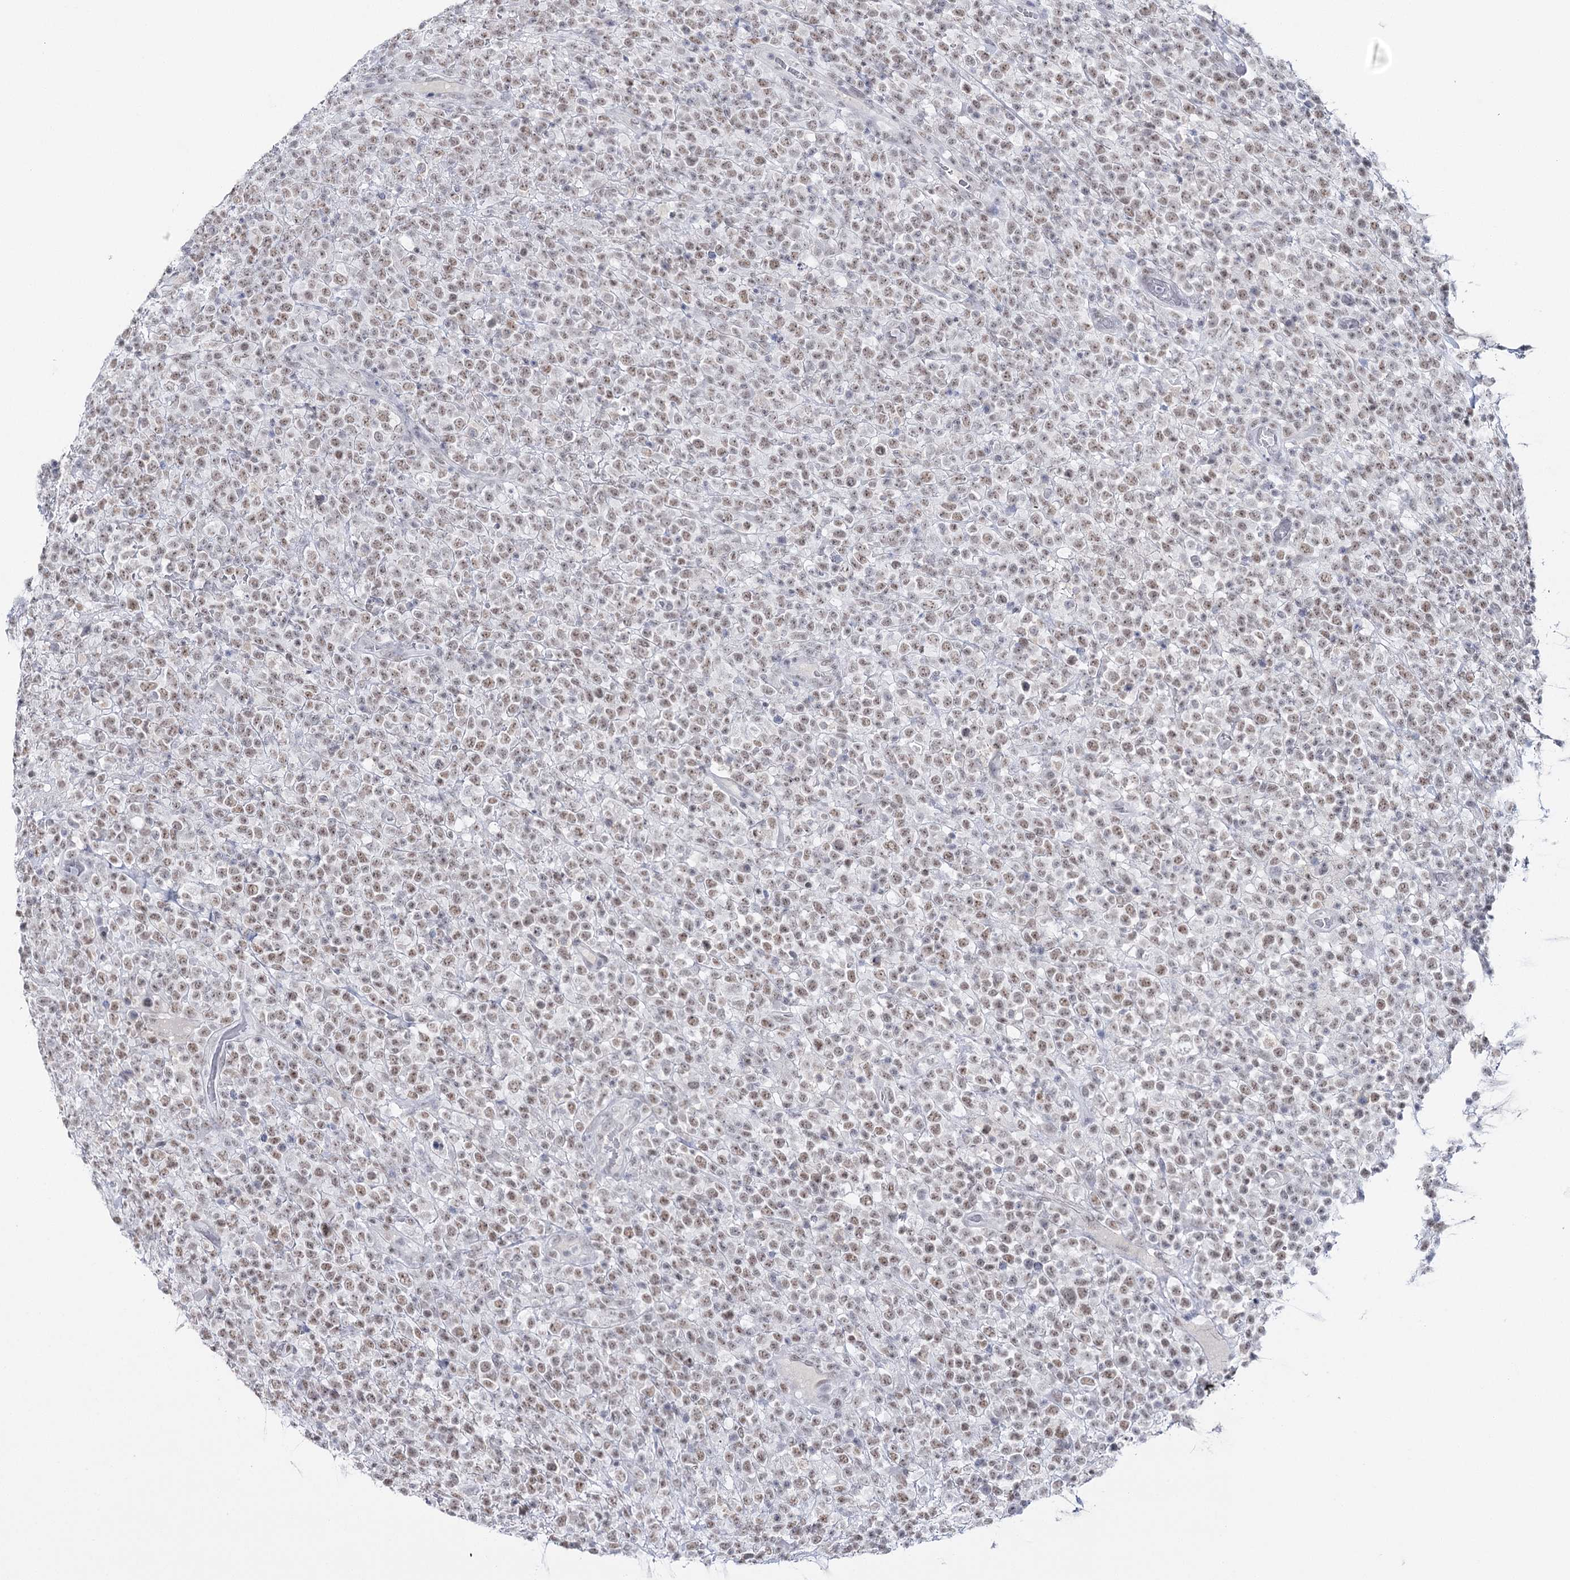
{"staining": {"intensity": "moderate", "quantity": ">75%", "location": "nuclear"}, "tissue": "lymphoma", "cell_type": "Tumor cells", "image_type": "cancer", "snomed": [{"axis": "morphology", "description": "Malignant lymphoma, non-Hodgkin's type, High grade"}, {"axis": "topography", "description": "Colon"}], "caption": "Immunohistochemistry of human lymphoma displays medium levels of moderate nuclear expression in approximately >75% of tumor cells. (brown staining indicates protein expression, while blue staining denotes nuclei).", "gene": "ZC3H8", "patient": {"sex": "female", "age": 53}}